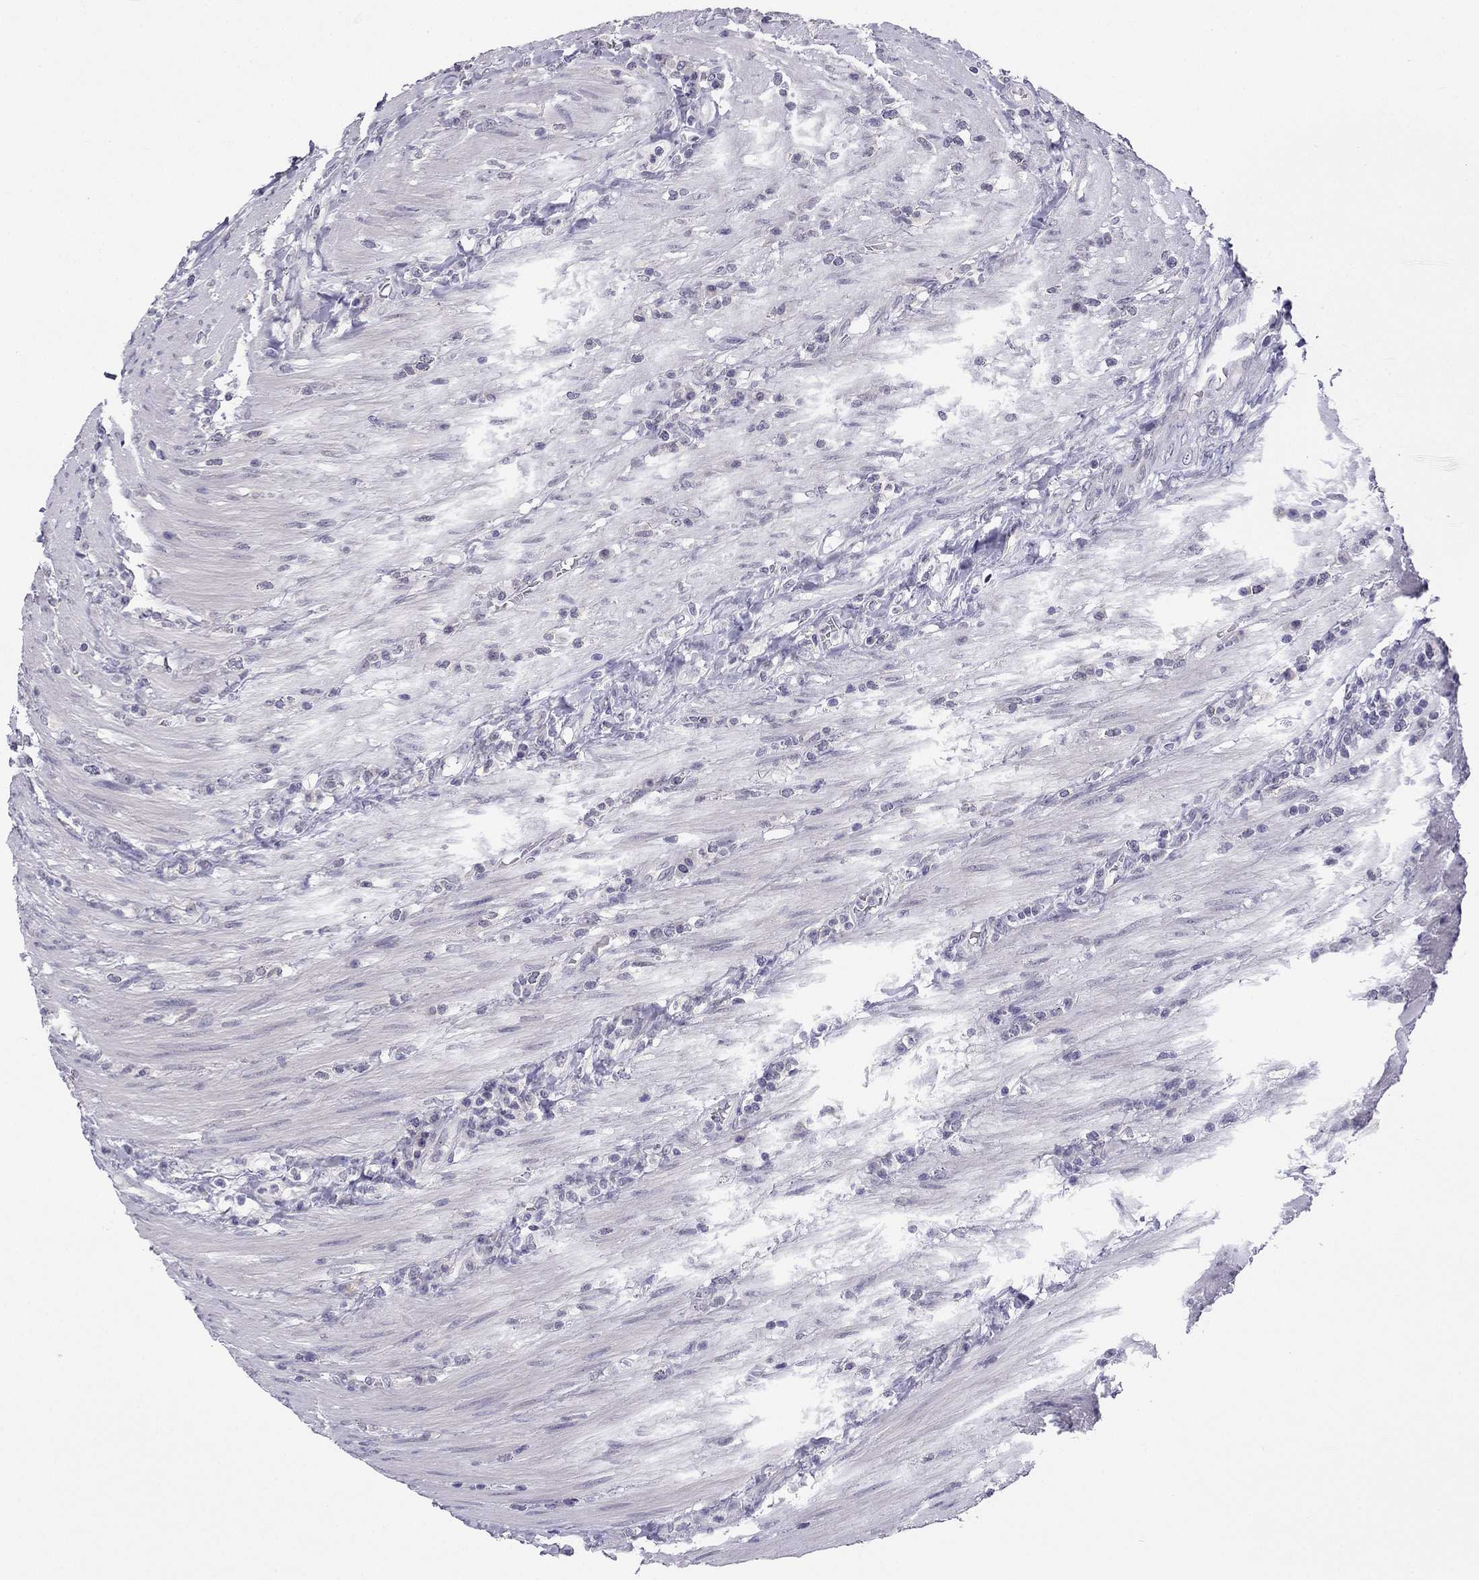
{"staining": {"intensity": "negative", "quantity": "none", "location": "none"}, "tissue": "colorectal cancer", "cell_type": "Tumor cells", "image_type": "cancer", "snomed": [{"axis": "morphology", "description": "Adenocarcinoma, NOS"}, {"axis": "topography", "description": "Colon"}], "caption": "Immunohistochemistry micrograph of neoplastic tissue: colorectal adenocarcinoma stained with DAB (3,3'-diaminobenzidine) reveals no significant protein staining in tumor cells. (DAB IHC with hematoxylin counter stain).", "gene": "C5orf49", "patient": {"sex": "female", "age": 67}}